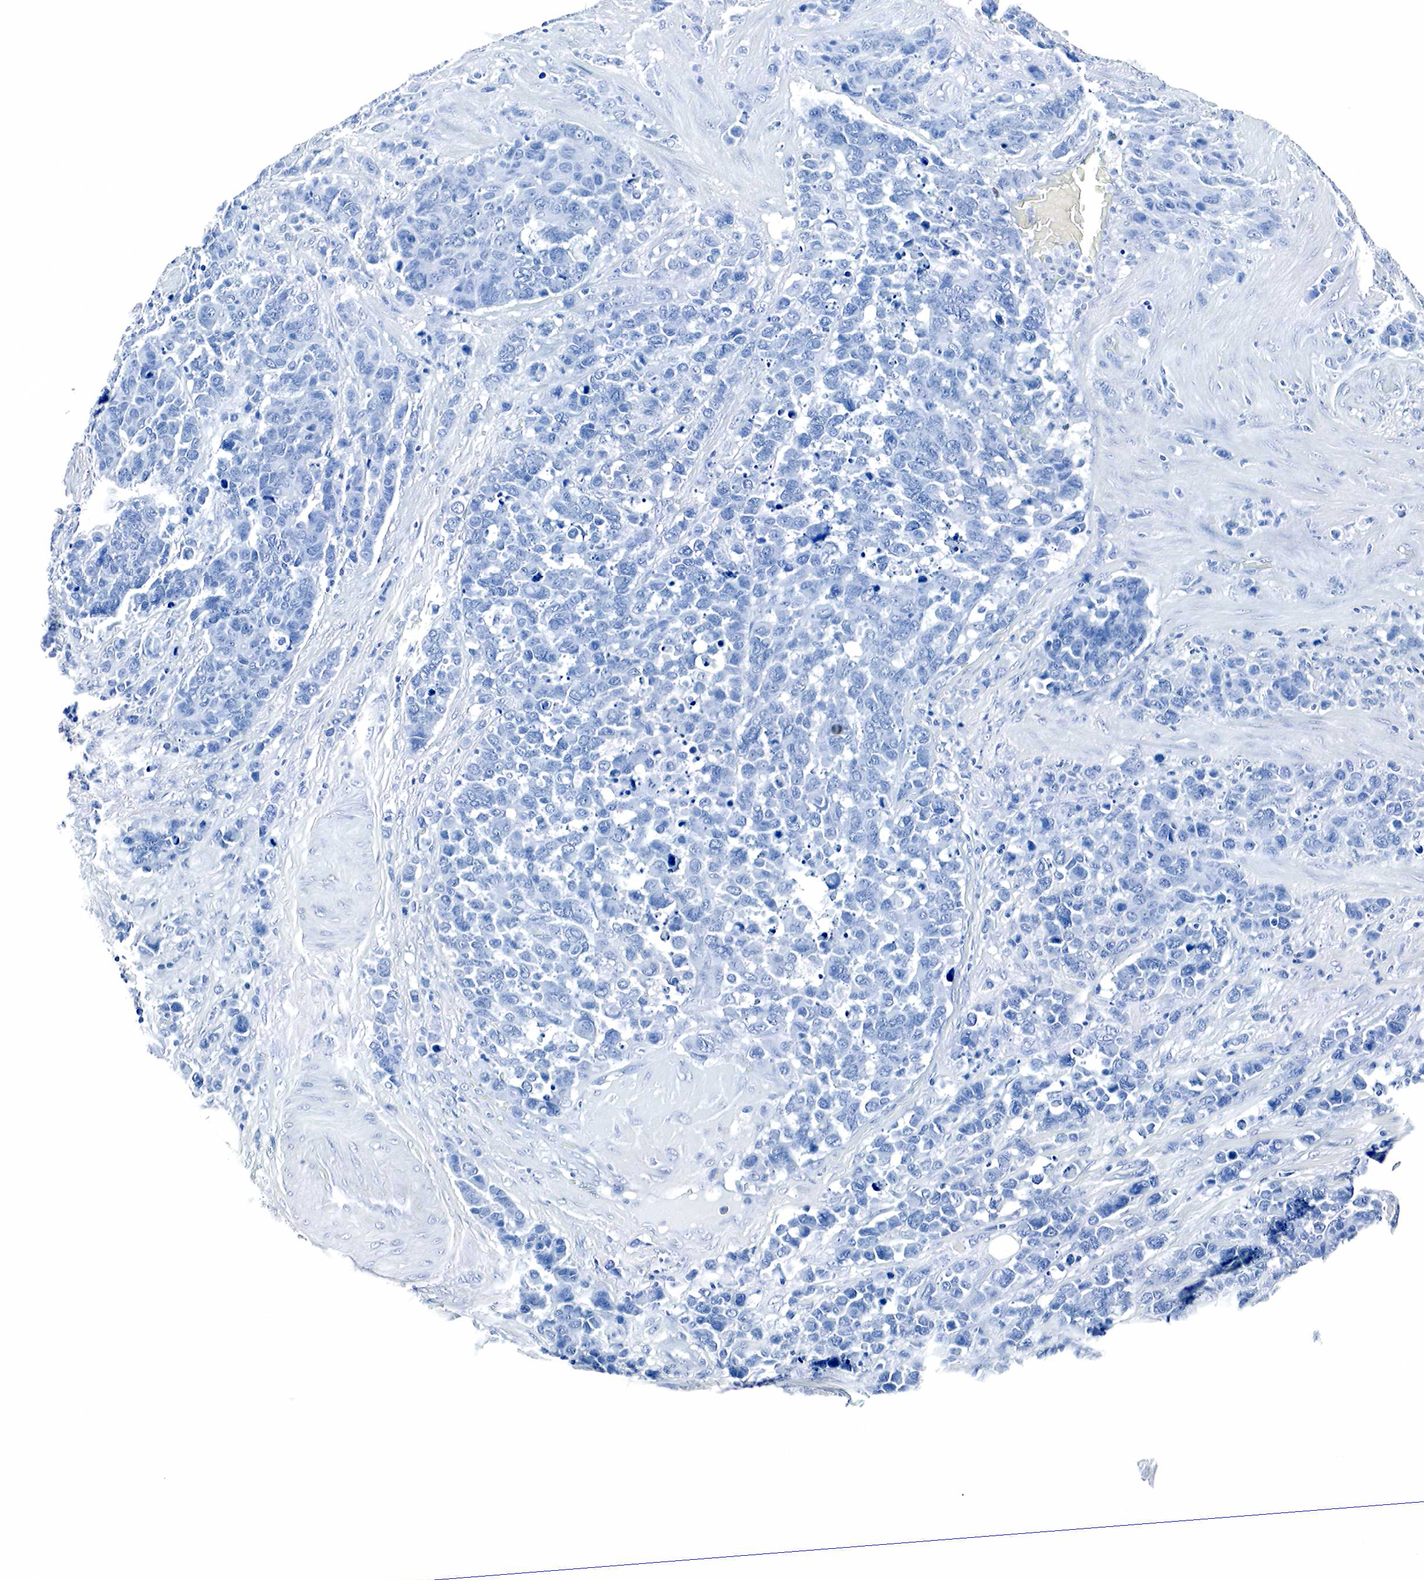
{"staining": {"intensity": "negative", "quantity": "none", "location": "none"}, "tissue": "liver cancer", "cell_type": "Tumor cells", "image_type": "cancer", "snomed": [{"axis": "morphology", "description": "Cholangiocarcinoma"}, {"axis": "topography", "description": "Liver"}], "caption": "Liver cholangiocarcinoma stained for a protein using IHC demonstrates no positivity tumor cells.", "gene": "GAST", "patient": {"sex": "female", "age": 65}}